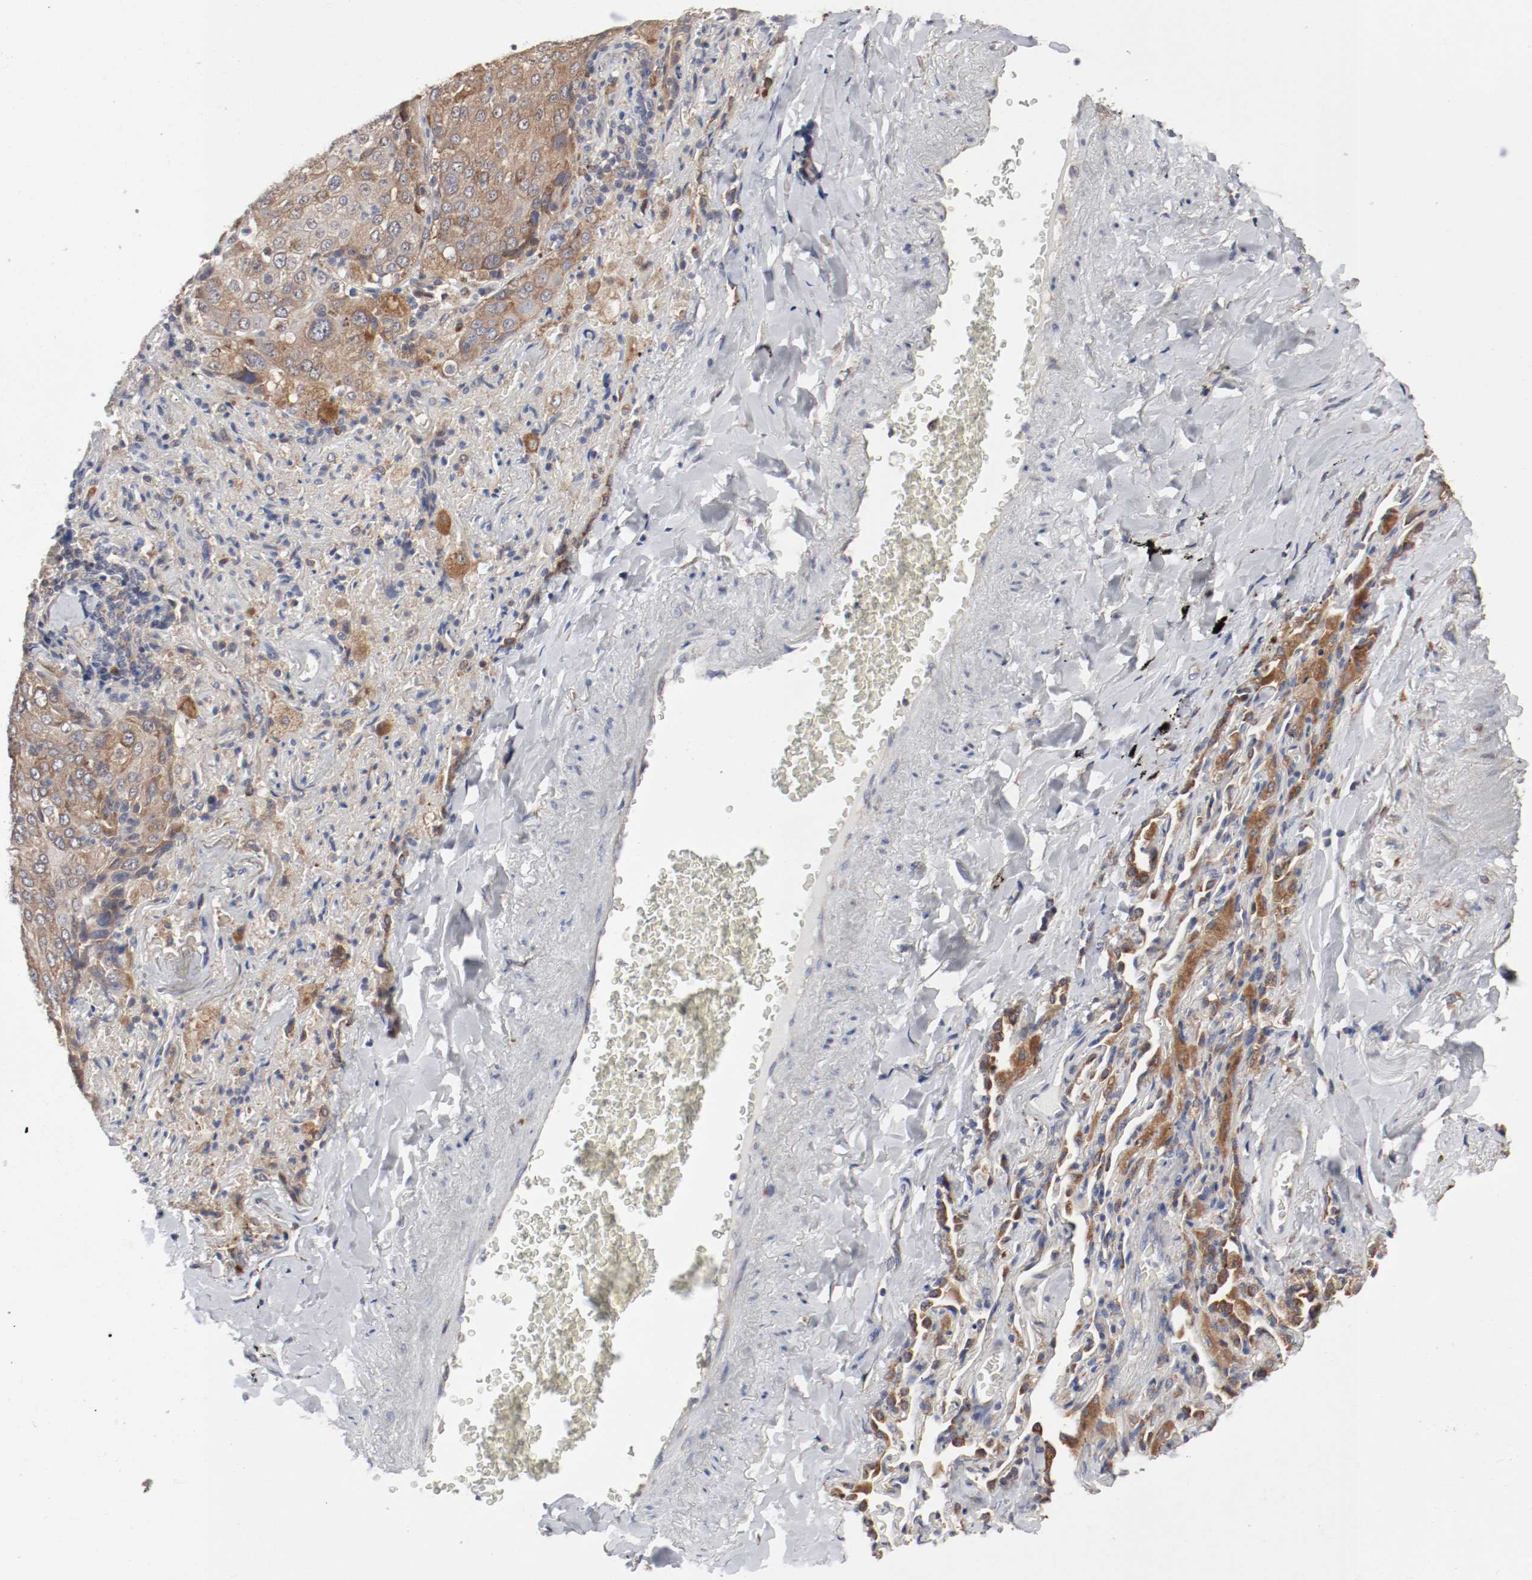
{"staining": {"intensity": "moderate", "quantity": ">75%", "location": "cytoplasmic/membranous"}, "tissue": "lung cancer", "cell_type": "Tumor cells", "image_type": "cancer", "snomed": [{"axis": "morphology", "description": "Squamous cell carcinoma, NOS"}, {"axis": "topography", "description": "Lung"}], "caption": "A histopathology image of human lung cancer (squamous cell carcinoma) stained for a protein exhibits moderate cytoplasmic/membranous brown staining in tumor cells.", "gene": "FKBP3", "patient": {"sex": "male", "age": 54}}